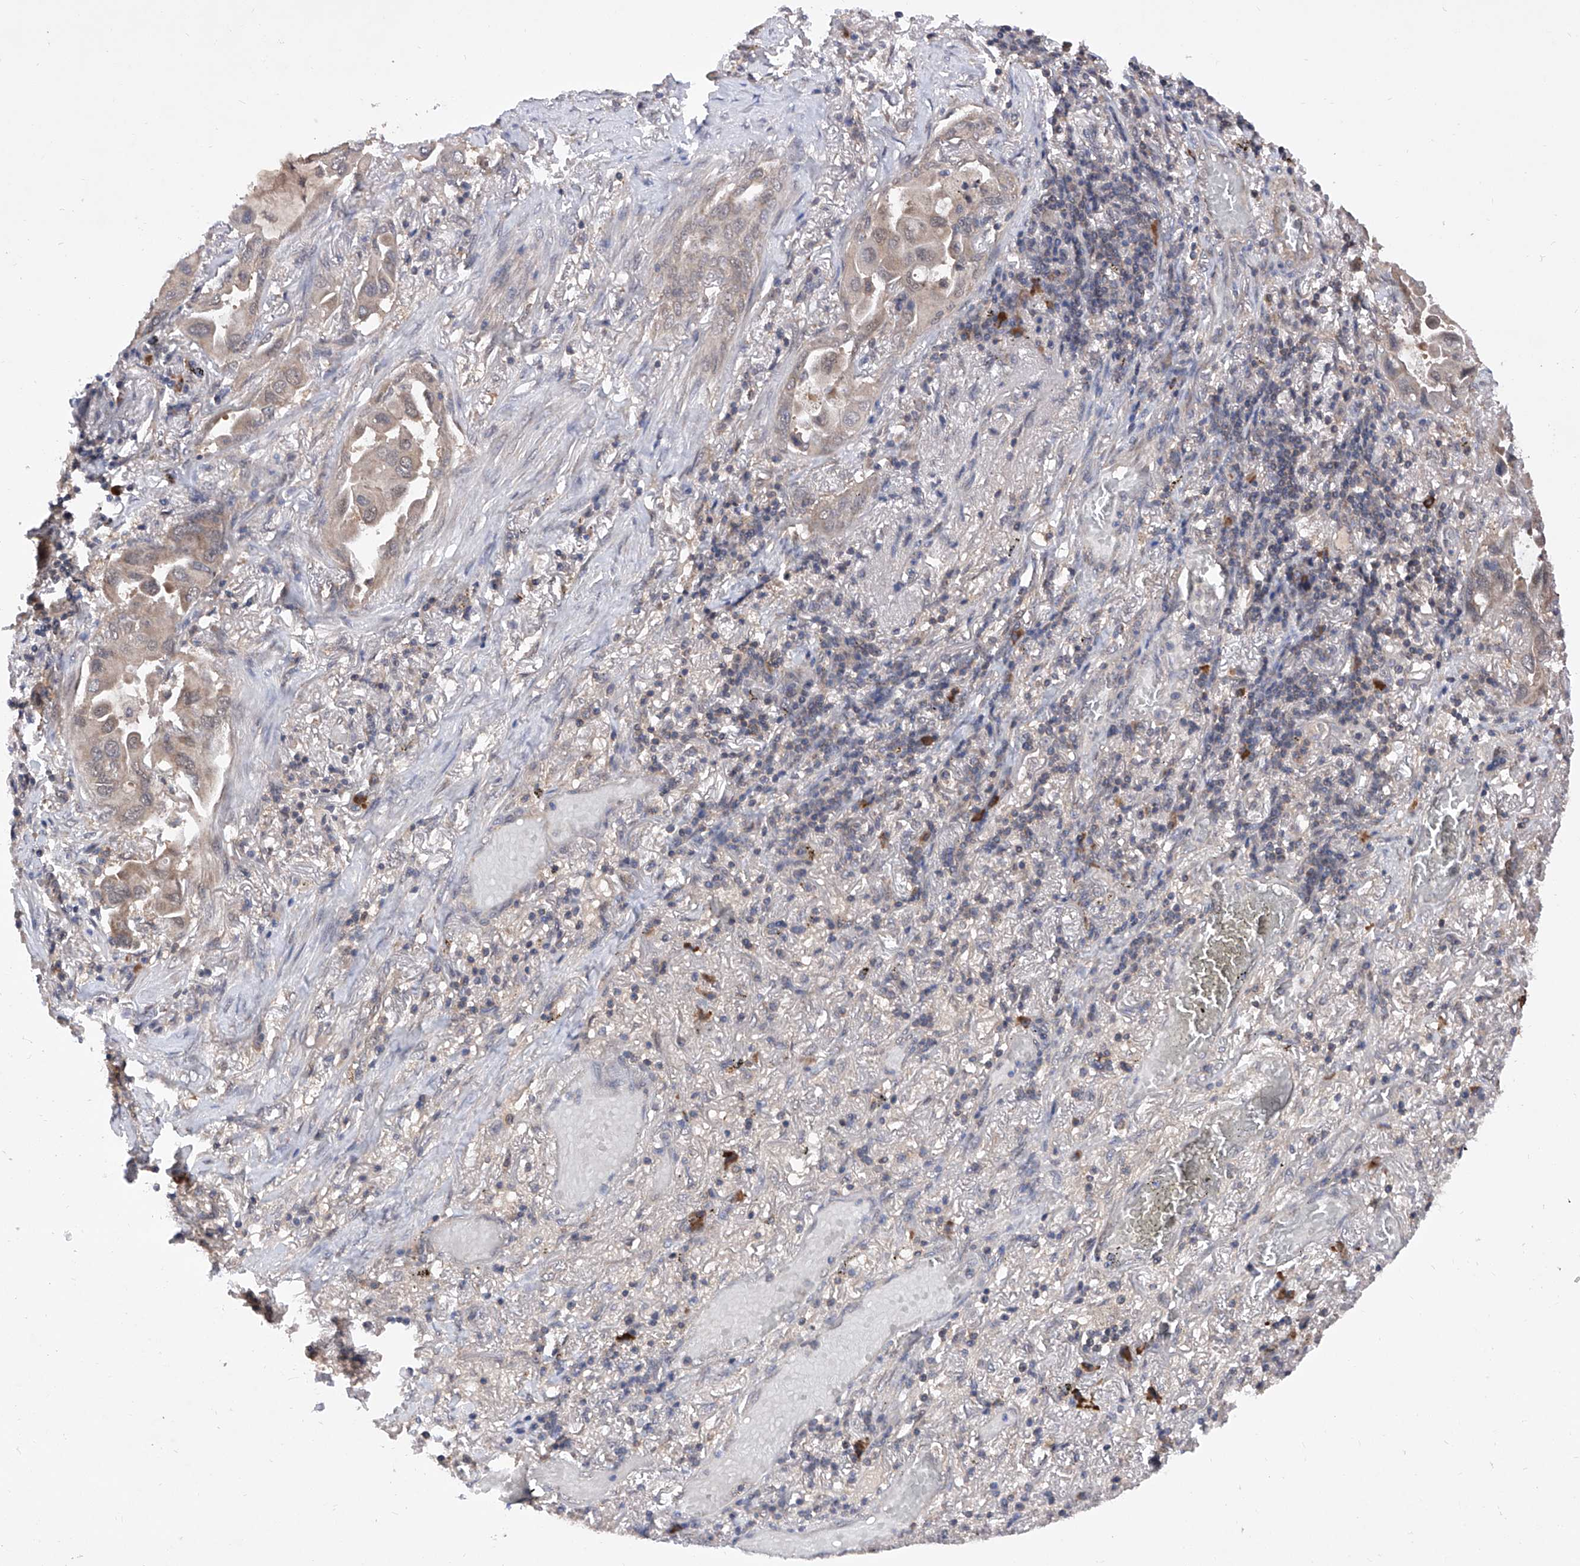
{"staining": {"intensity": "weak", "quantity": "<25%", "location": "cytoplasmic/membranous"}, "tissue": "lung cancer", "cell_type": "Tumor cells", "image_type": "cancer", "snomed": [{"axis": "morphology", "description": "Adenocarcinoma, NOS"}, {"axis": "topography", "description": "Lung"}], "caption": "Photomicrograph shows no protein expression in tumor cells of lung adenocarcinoma tissue. Brightfield microscopy of immunohistochemistry (IHC) stained with DAB (brown) and hematoxylin (blue), captured at high magnification.", "gene": "USP45", "patient": {"sex": "male", "age": 64}}